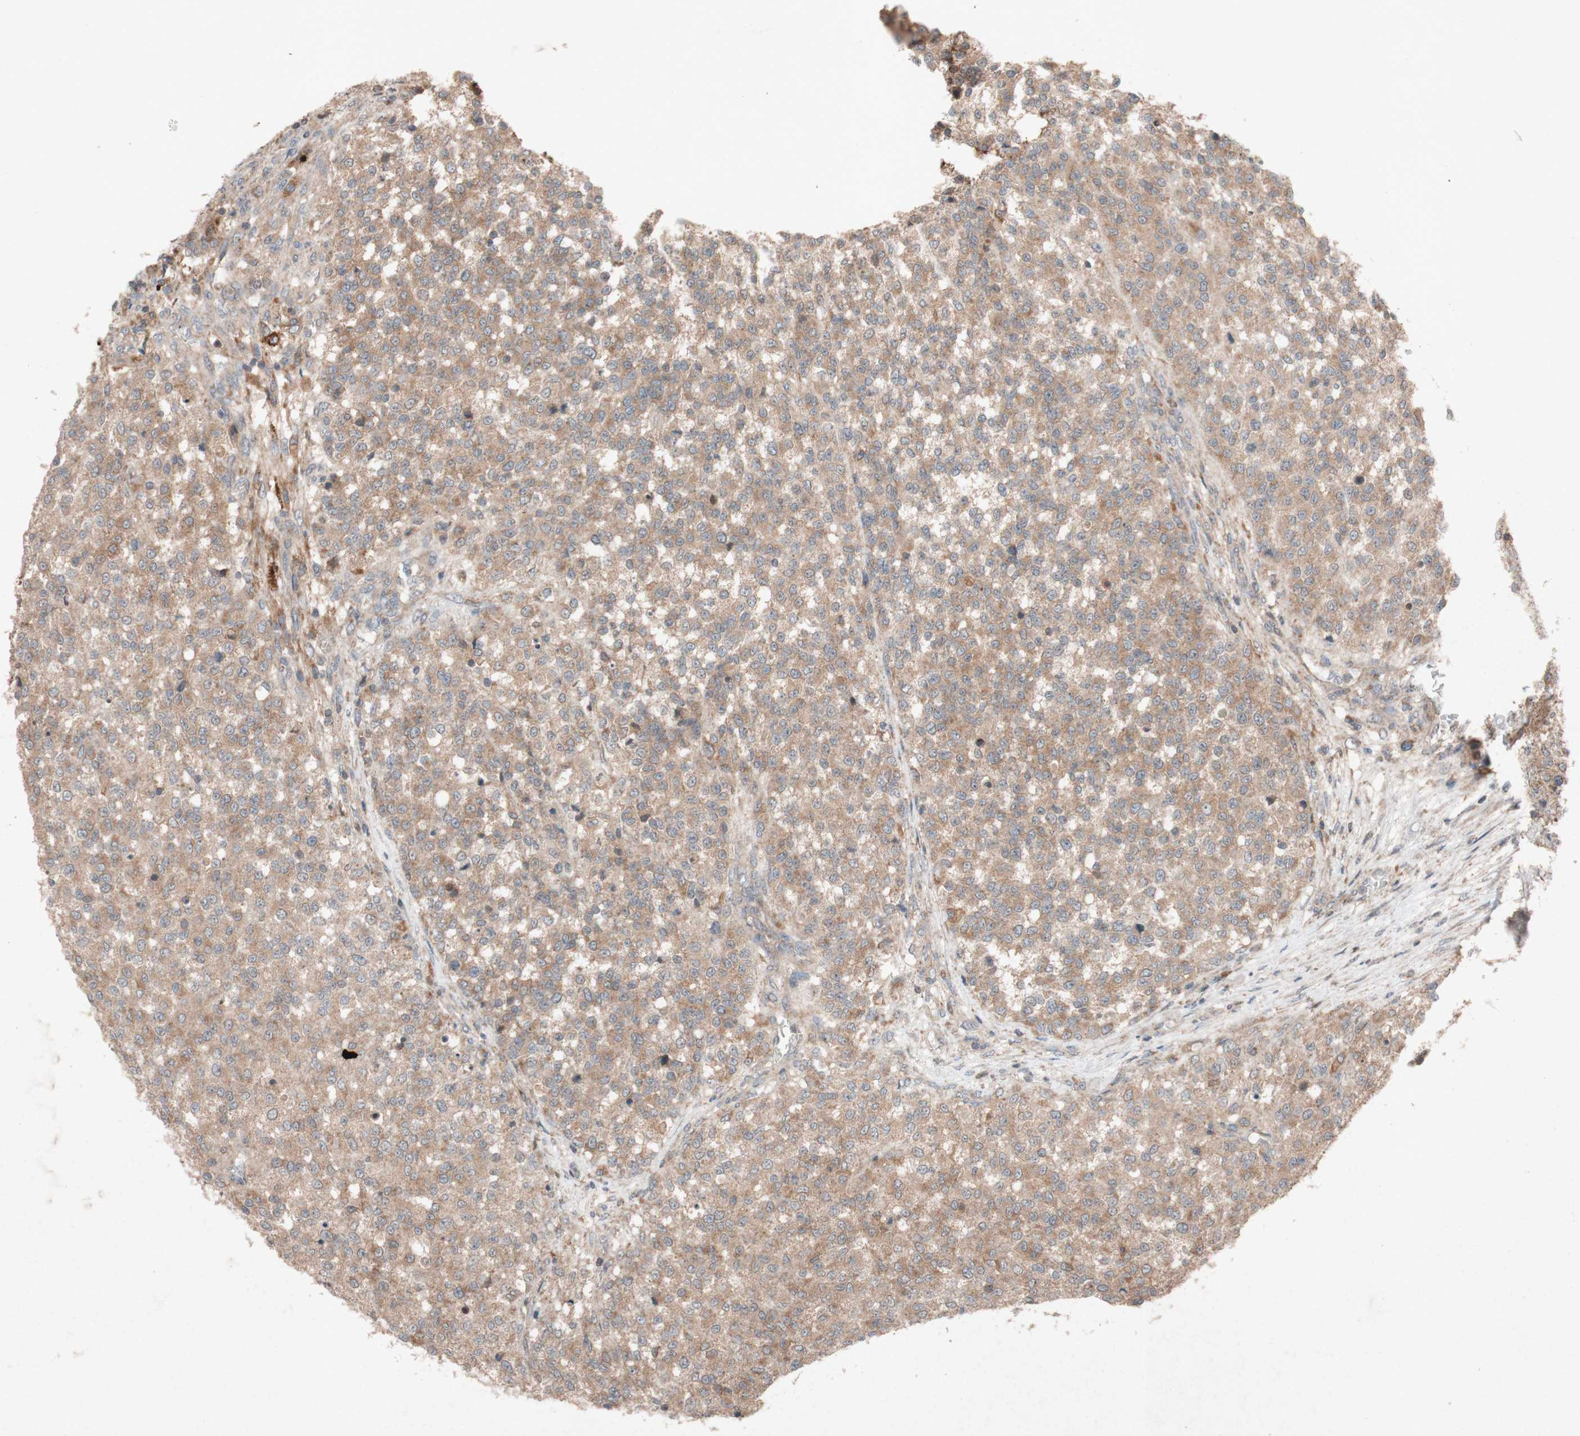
{"staining": {"intensity": "moderate", "quantity": ">75%", "location": "cytoplasmic/membranous"}, "tissue": "testis cancer", "cell_type": "Tumor cells", "image_type": "cancer", "snomed": [{"axis": "morphology", "description": "Seminoma, NOS"}, {"axis": "topography", "description": "Testis"}], "caption": "Protein analysis of testis seminoma tissue demonstrates moderate cytoplasmic/membranous staining in about >75% of tumor cells. The staining was performed using DAB to visualize the protein expression in brown, while the nuclei were stained in blue with hematoxylin (Magnification: 20x).", "gene": "ATP6V1F", "patient": {"sex": "male", "age": 59}}